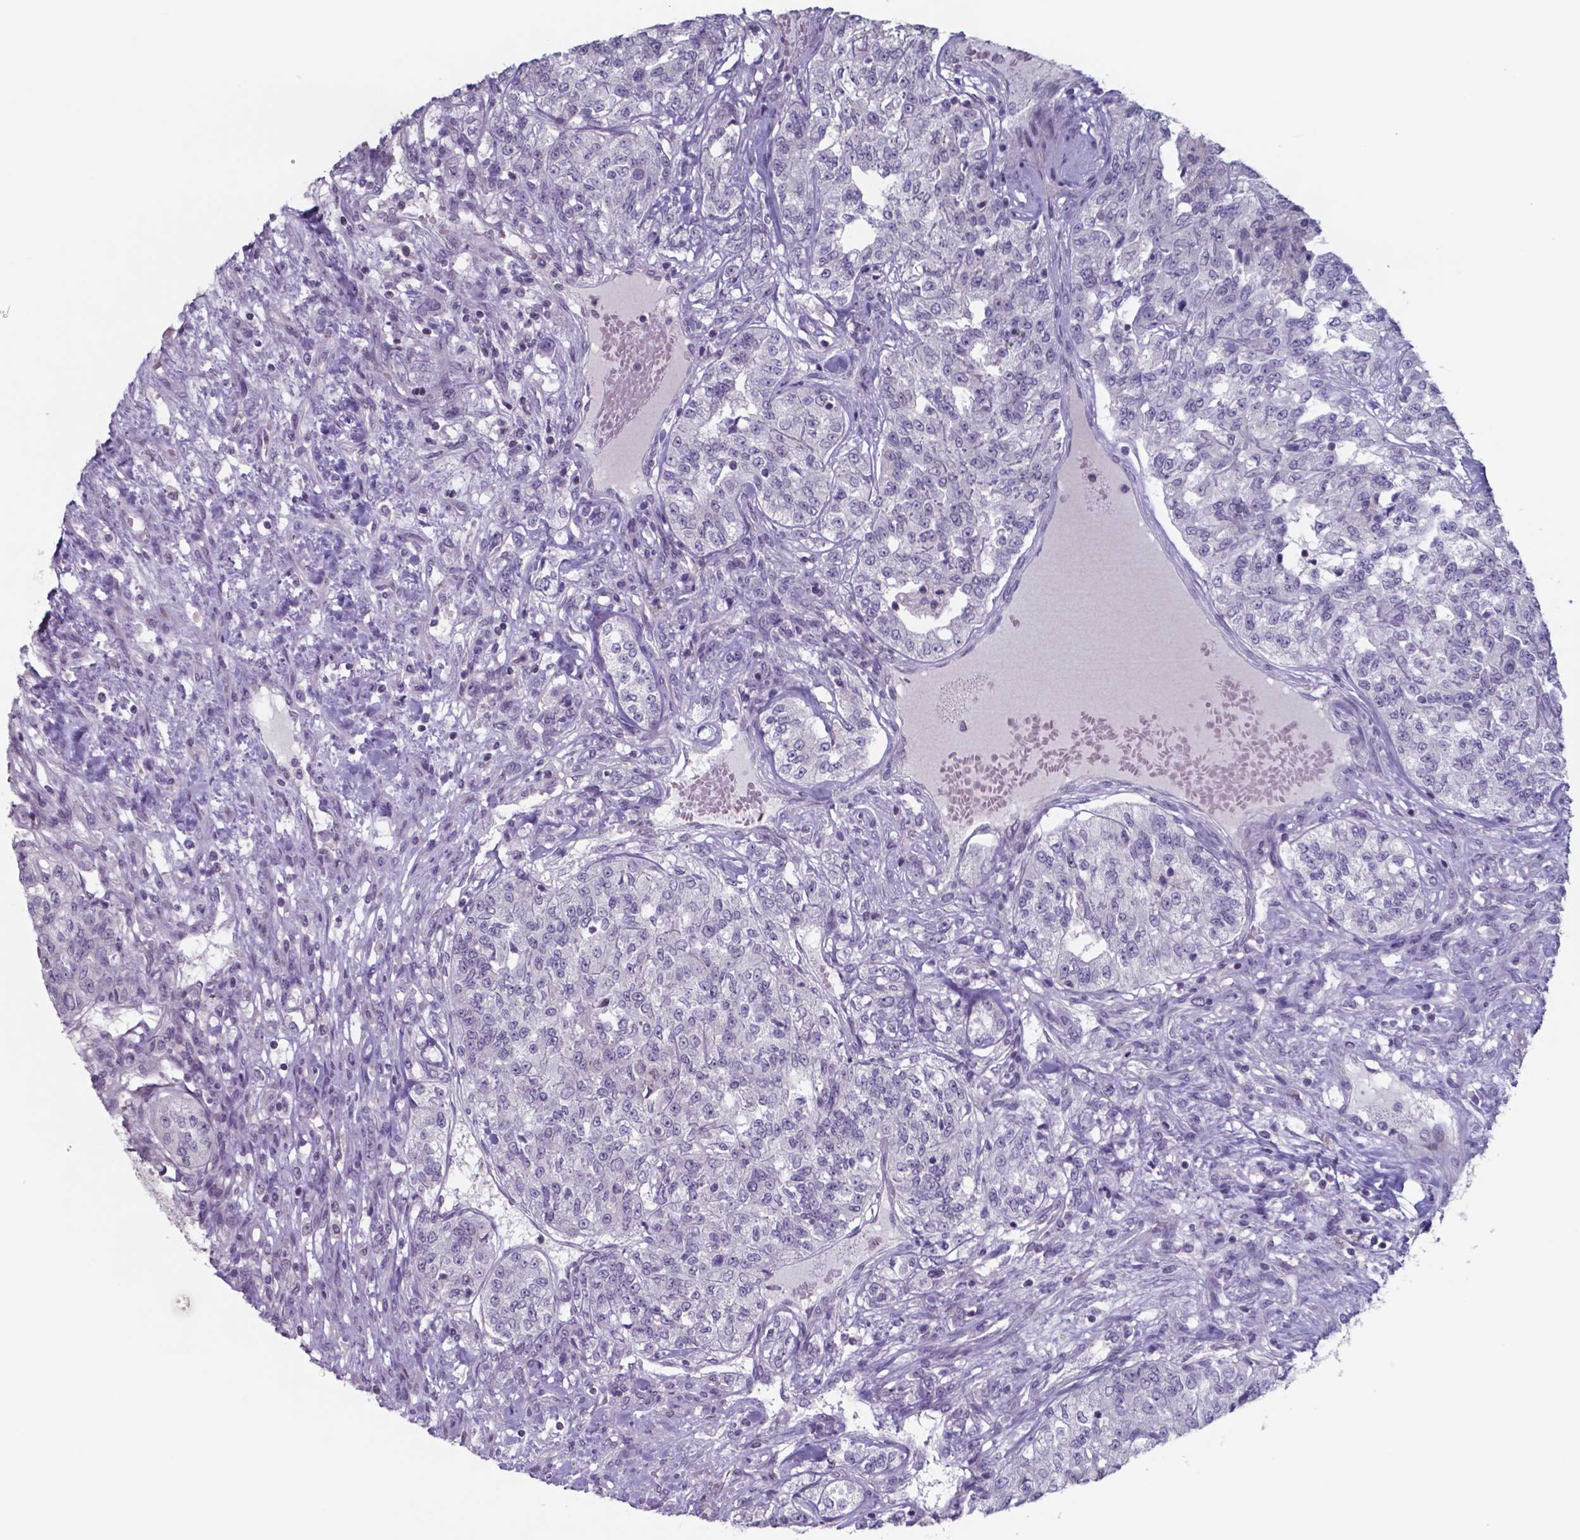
{"staining": {"intensity": "negative", "quantity": "none", "location": "none"}, "tissue": "renal cancer", "cell_type": "Tumor cells", "image_type": "cancer", "snomed": [{"axis": "morphology", "description": "Adenocarcinoma, NOS"}, {"axis": "topography", "description": "Kidney"}], "caption": "IHC of renal adenocarcinoma shows no expression in tumor cells.", "gene": "TDP2", "patient": {"sex": "female", "age": 63}}